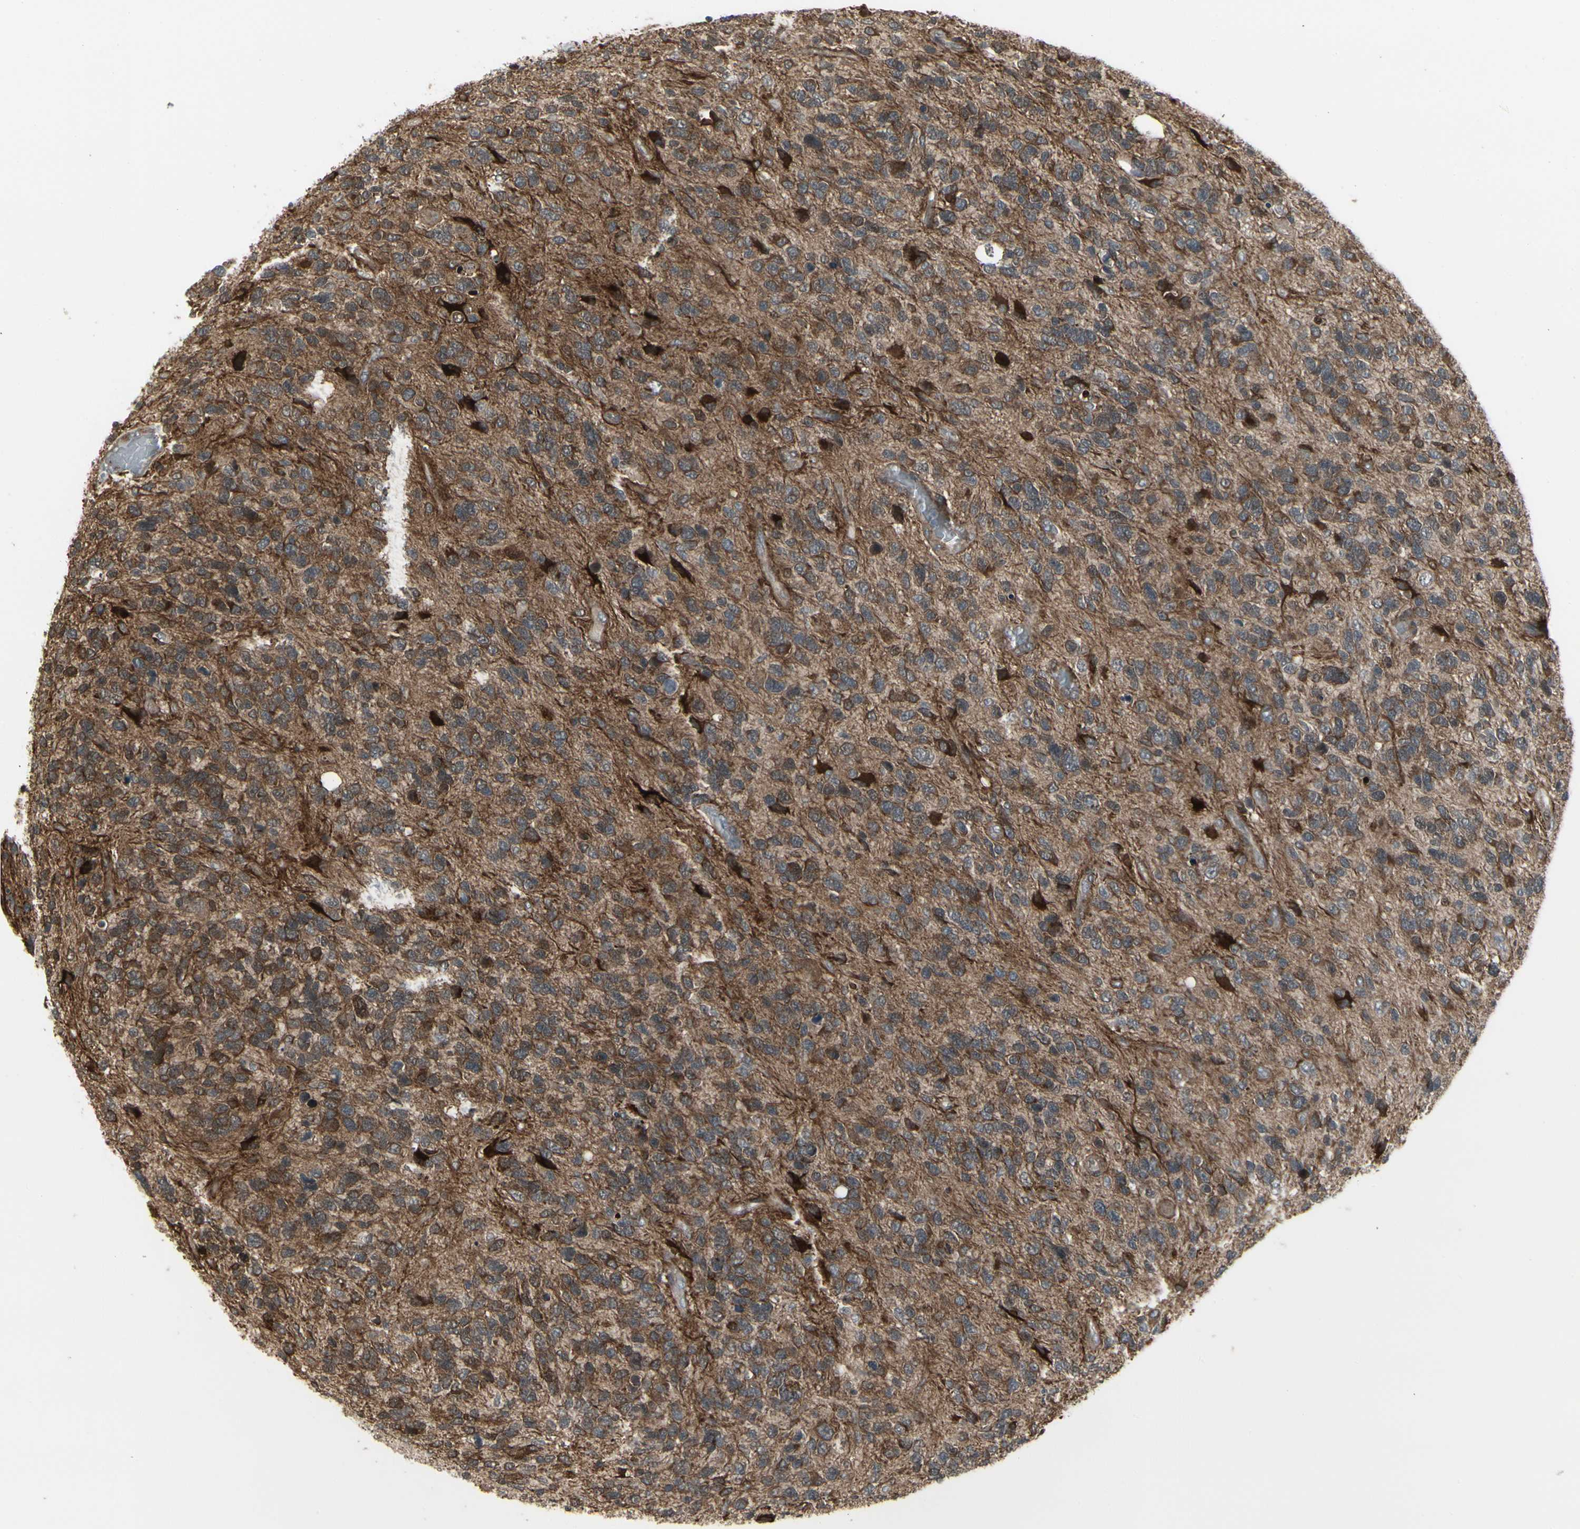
{"staining": {"intensity": "moderate", "quantity": ">75%", "location": "cytoplasmic/membranous"}, "tissue": "glioma", "cell_type": "Tumor cells", "image_type": "cancer", "snomed": [{"axis": "morphology", "description": "Glioma, malignant, High grade"}, {"axis": "topography", "description": "Brain"}], "caption": "Glioma stained with IHC displays moderate cytoplasmic/membranous staining in about >75% of tumor cells.", "gene": "IGFBP6", "patient": {"sex": "female", "age": 58}}